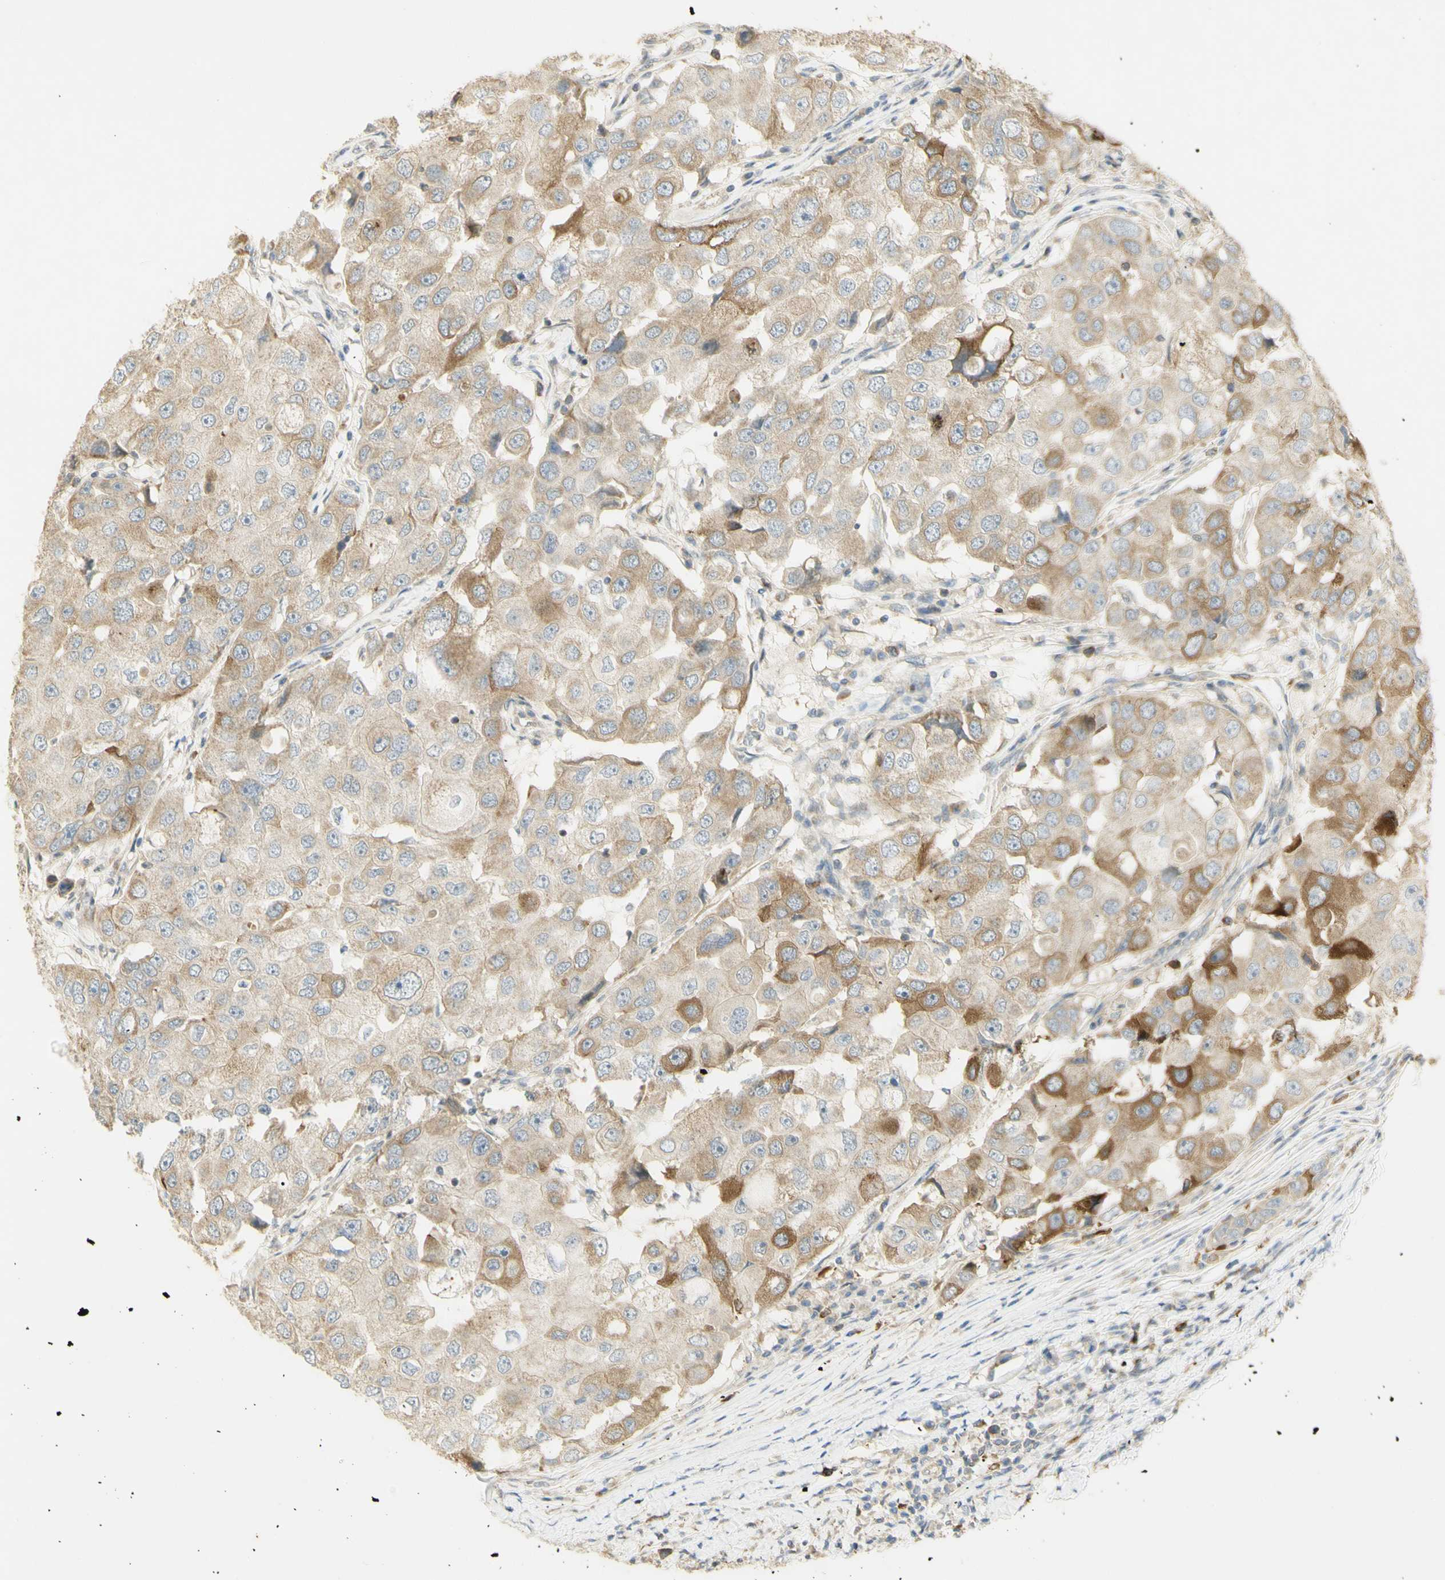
{"staining": {"intensity": "moderate", "quantity": "25%-75%", "location": "cytoplasmic/membranous"}, "tissue": "breast cancer", "cell_type": "Tumor cells", "image_type": "cancer", "snomed": [{"axis": "morphology", "description": "Duct carcinoma"}, {"axis": "topography", "description": "Breast"}], "caption": "Immunohistochemistry (IHC) (DAB) staining of human breast cancer (infiltrating ductal carcinoma) demonstrates moderate cytoplasmic/membranous protein staining in approximately 25%-75% of tumor cells.", "gene": "KIF11", "patient": {"sex": "female", "age": 27}}